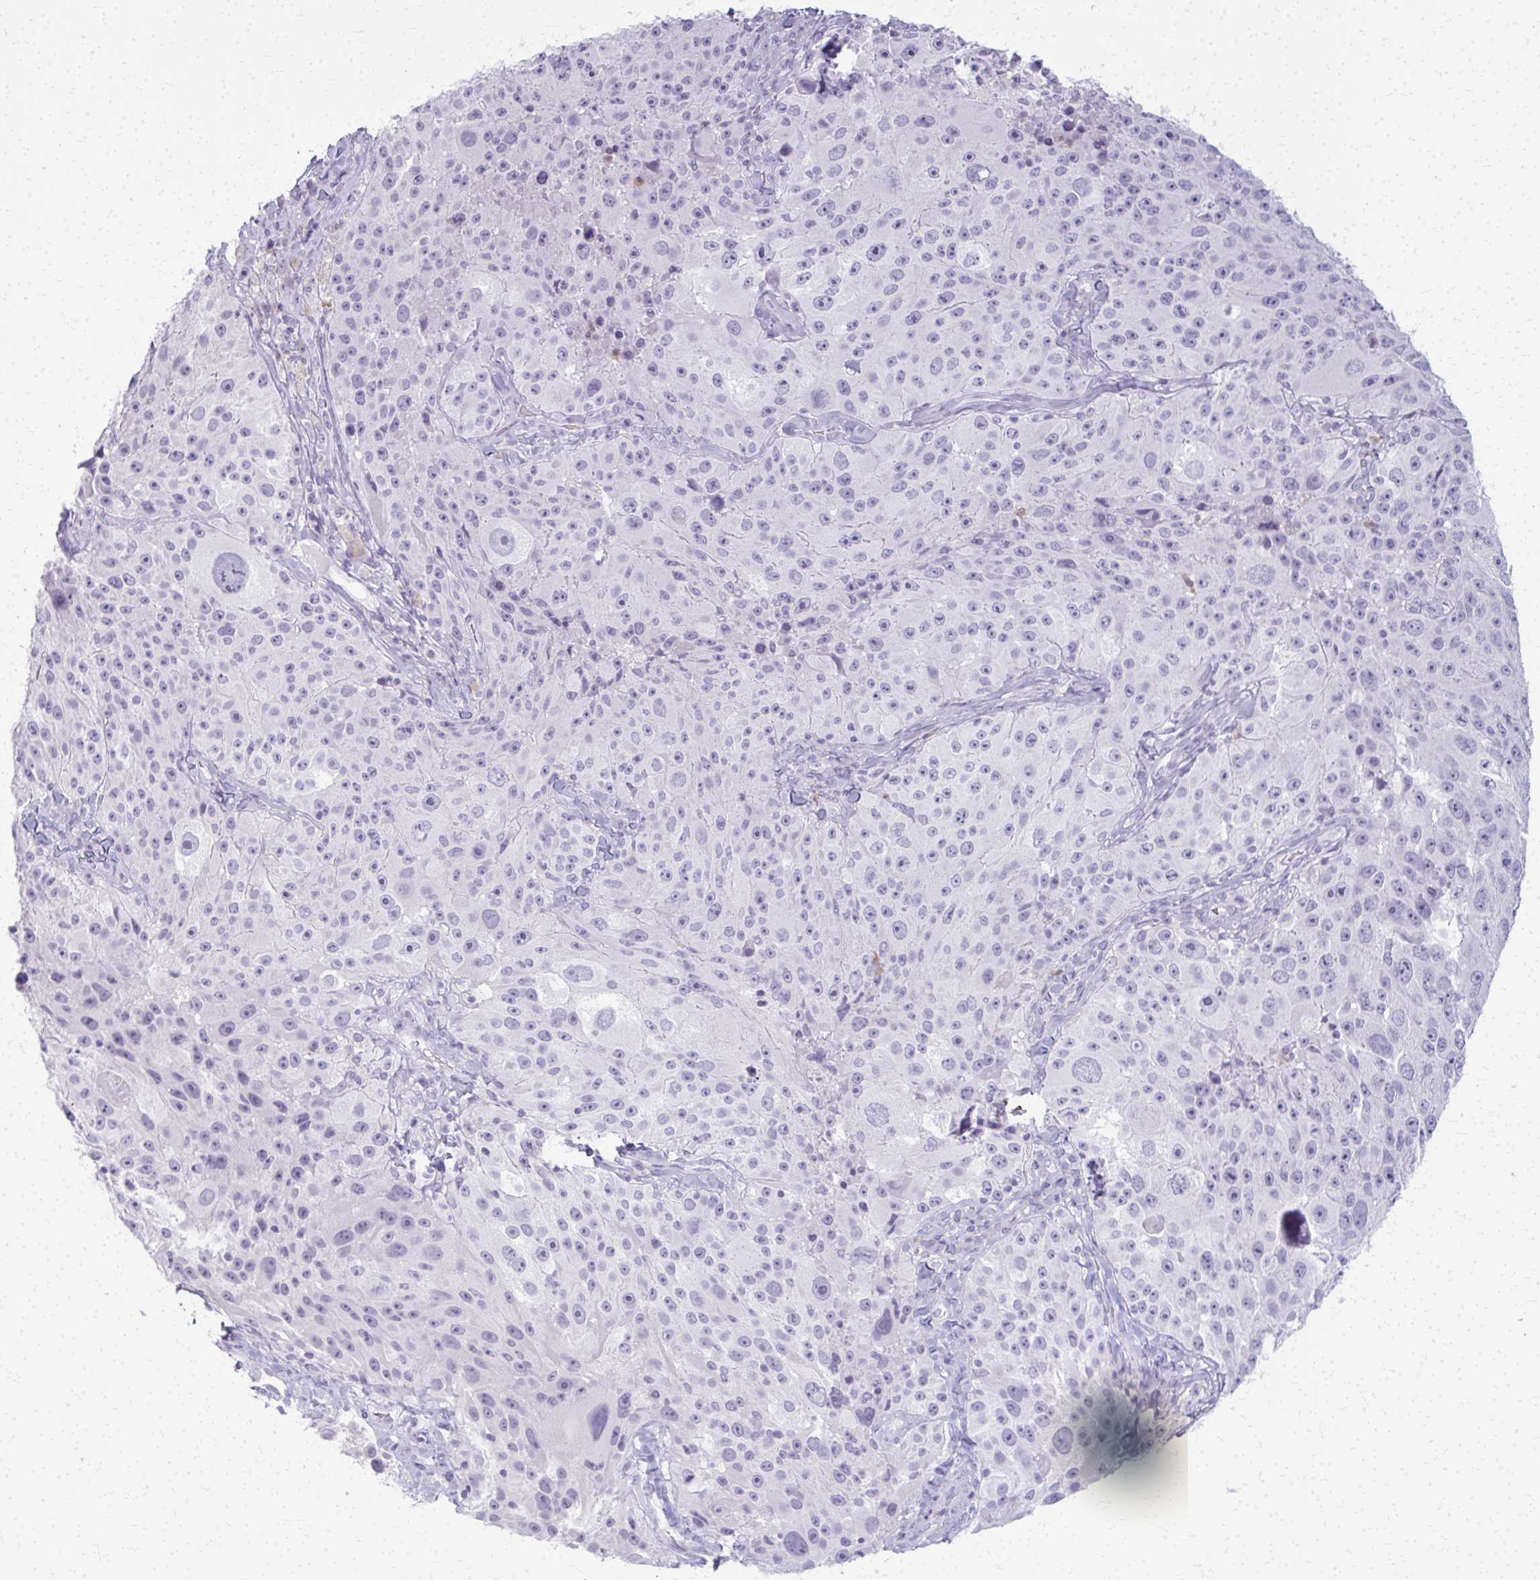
{"staining": {"intensity": "negative", "quantity": "none", "location": "none"}, "tissue": "melanoma", "cell_type": "Tumor cells", "image_type": "cancer", "snomed": [{"axis": "morphology", "description": "Malignant melanoma, Metastatic site"}, {"axis": "topography", "description": "Lymph node"}], "caption": "Immunohistochemistry of malignant melanoma (metastatic site) reveals no staining in tumor cells.", "gene": "CA3", "patient": {"sex": "male", "age": 62}}